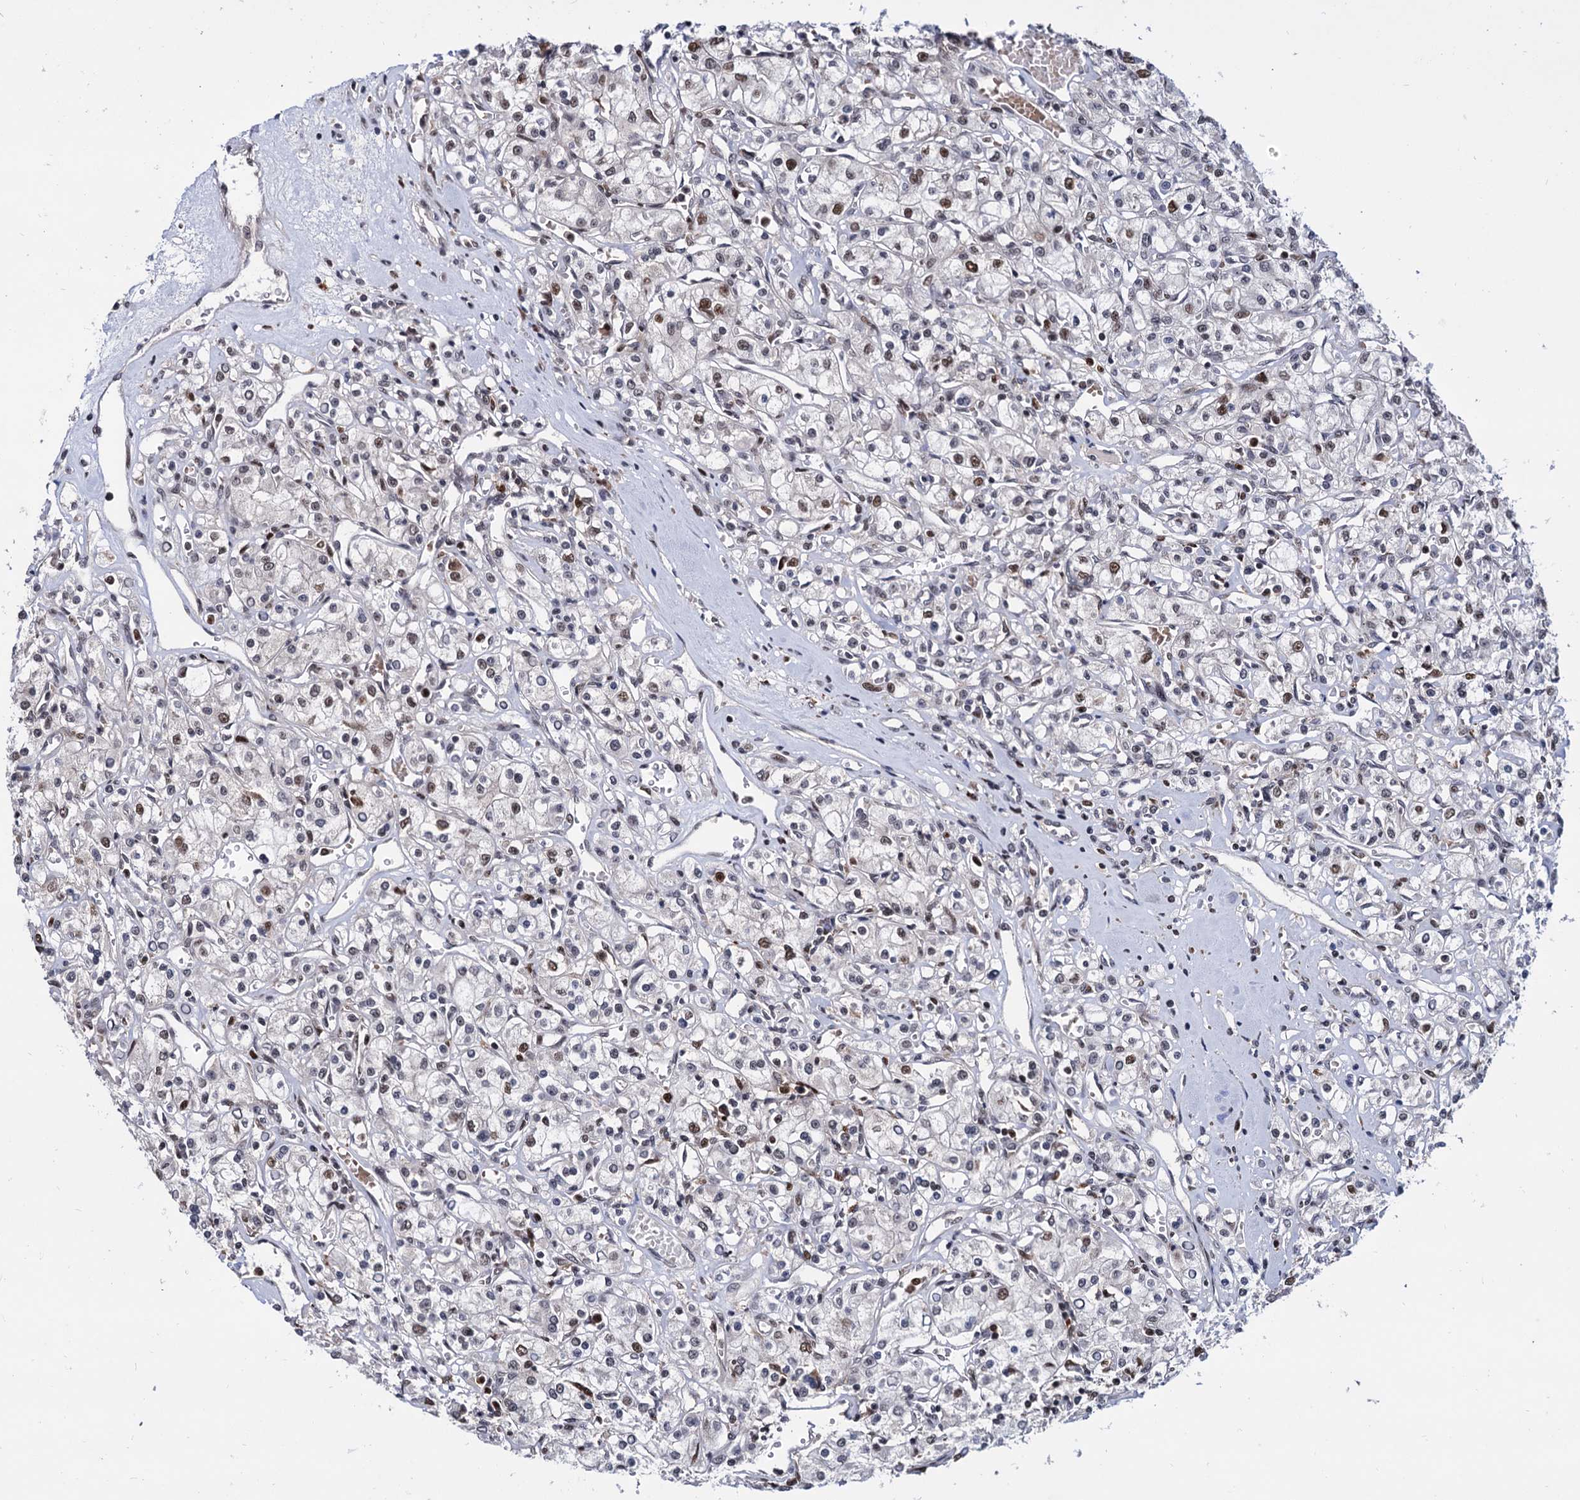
{"staining": {"intensity": "moderate", "quantity": "<25%", "location": "nuclear"}, "tissue": "renal cancer", "cell_type": "Tumor cells", "image_type": "cancer", "snomed": [{"axis": "morphology", "description": "Adenocarcinoma, NOS"}, {"axis": "topography", "description": "Kidney"}], "caption": "Moderate nuclear expression is seen in about <25% of tumor cells in adenocarcinoma (renal).", "gene": "RNASEH2B", "patient": {"sex": "female", "age": 59}}